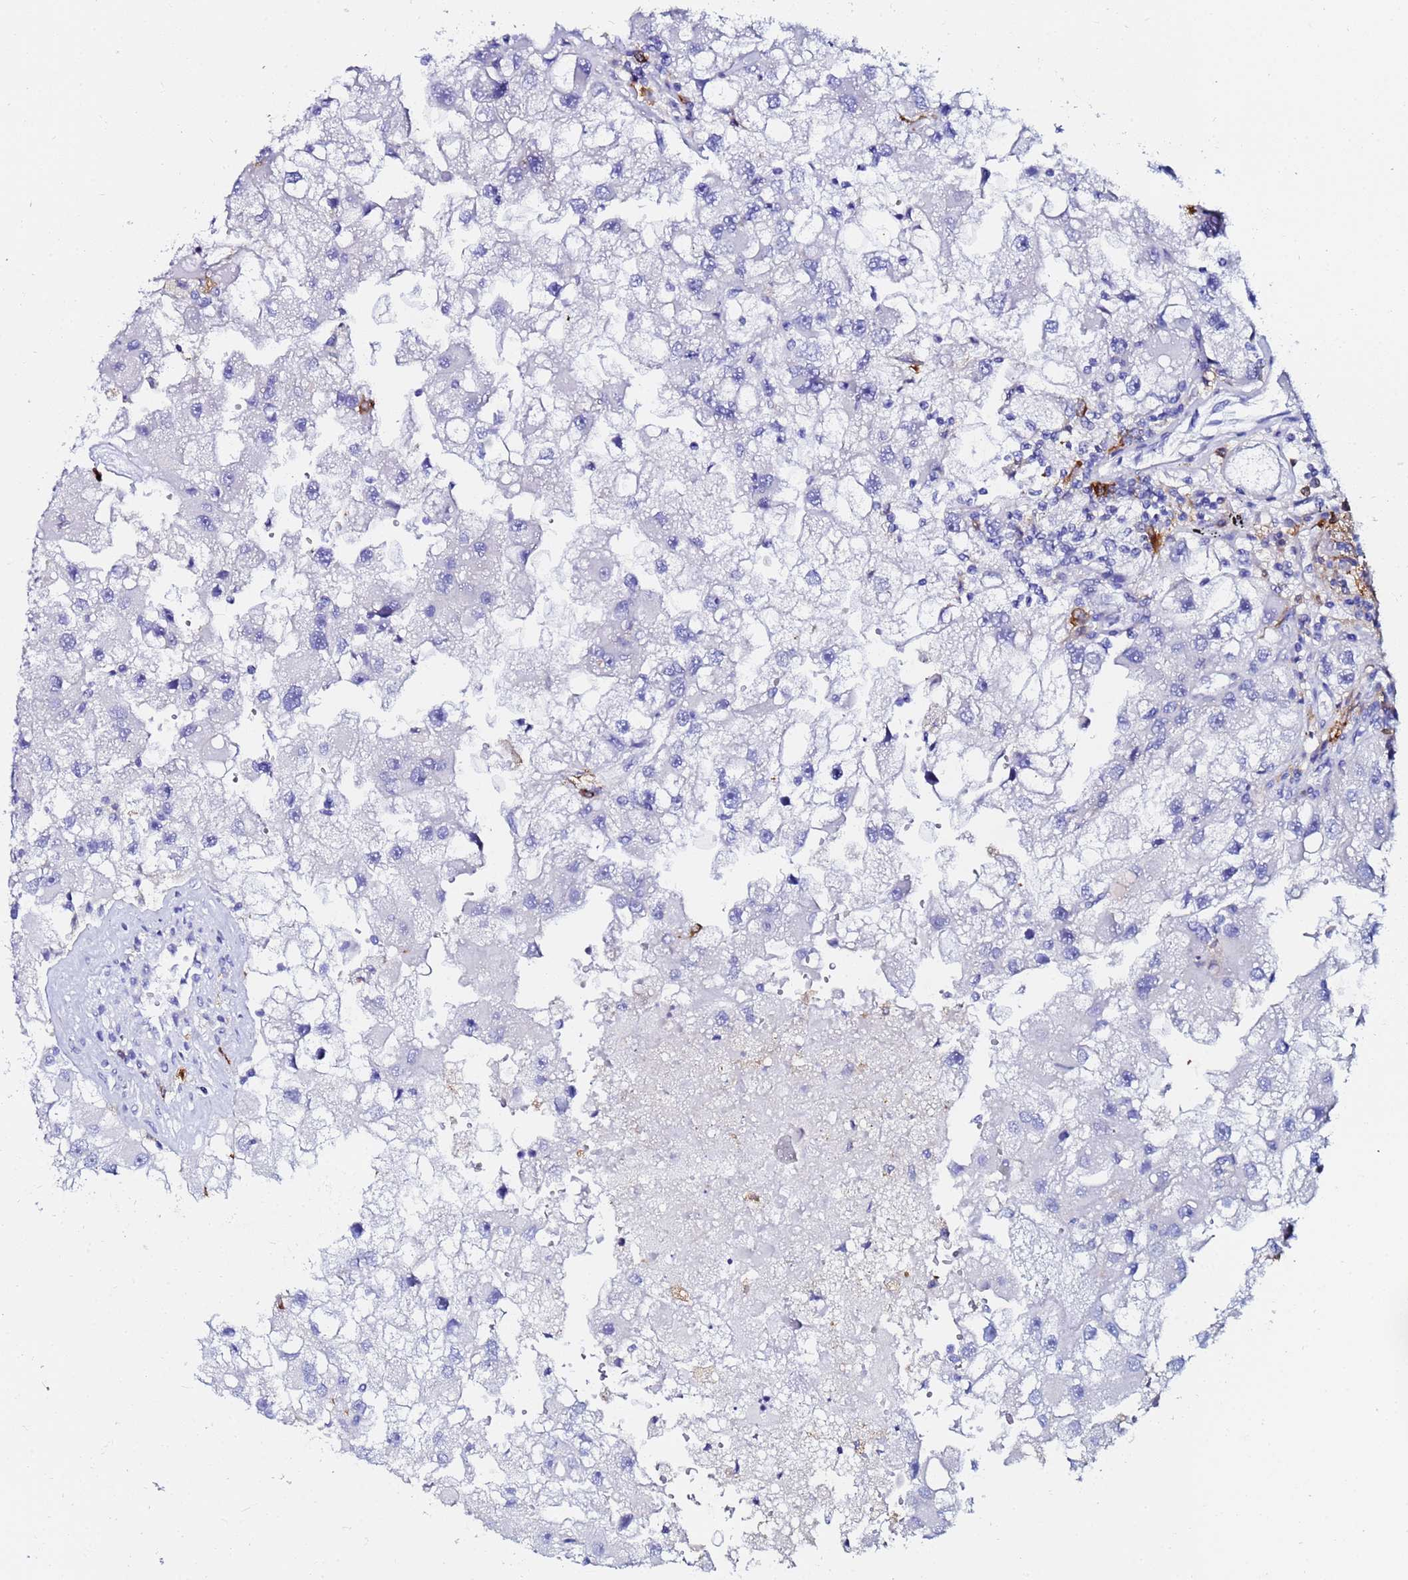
{"staining": {"intensity": "negative", "quantity": "none", "location": "none"}, "tissue": "renal cancer", "cell_type": "Tumor cells", "image_type": "cancer", "snomed": [{"axis": "morphology", "description": "Adenocarcinoma, NOS"}, {"axis": "topography", "description": "Kidney"}], "caption": "IHC image of neoplastic tissue: human adenocarcinoma (renal) stained with DAB (3,3'-diaminobenzidine) exhibits no significant protein staining in tumor cells.", "gene": "BASP1", "patient": {"sex": "male", "age": 63}}